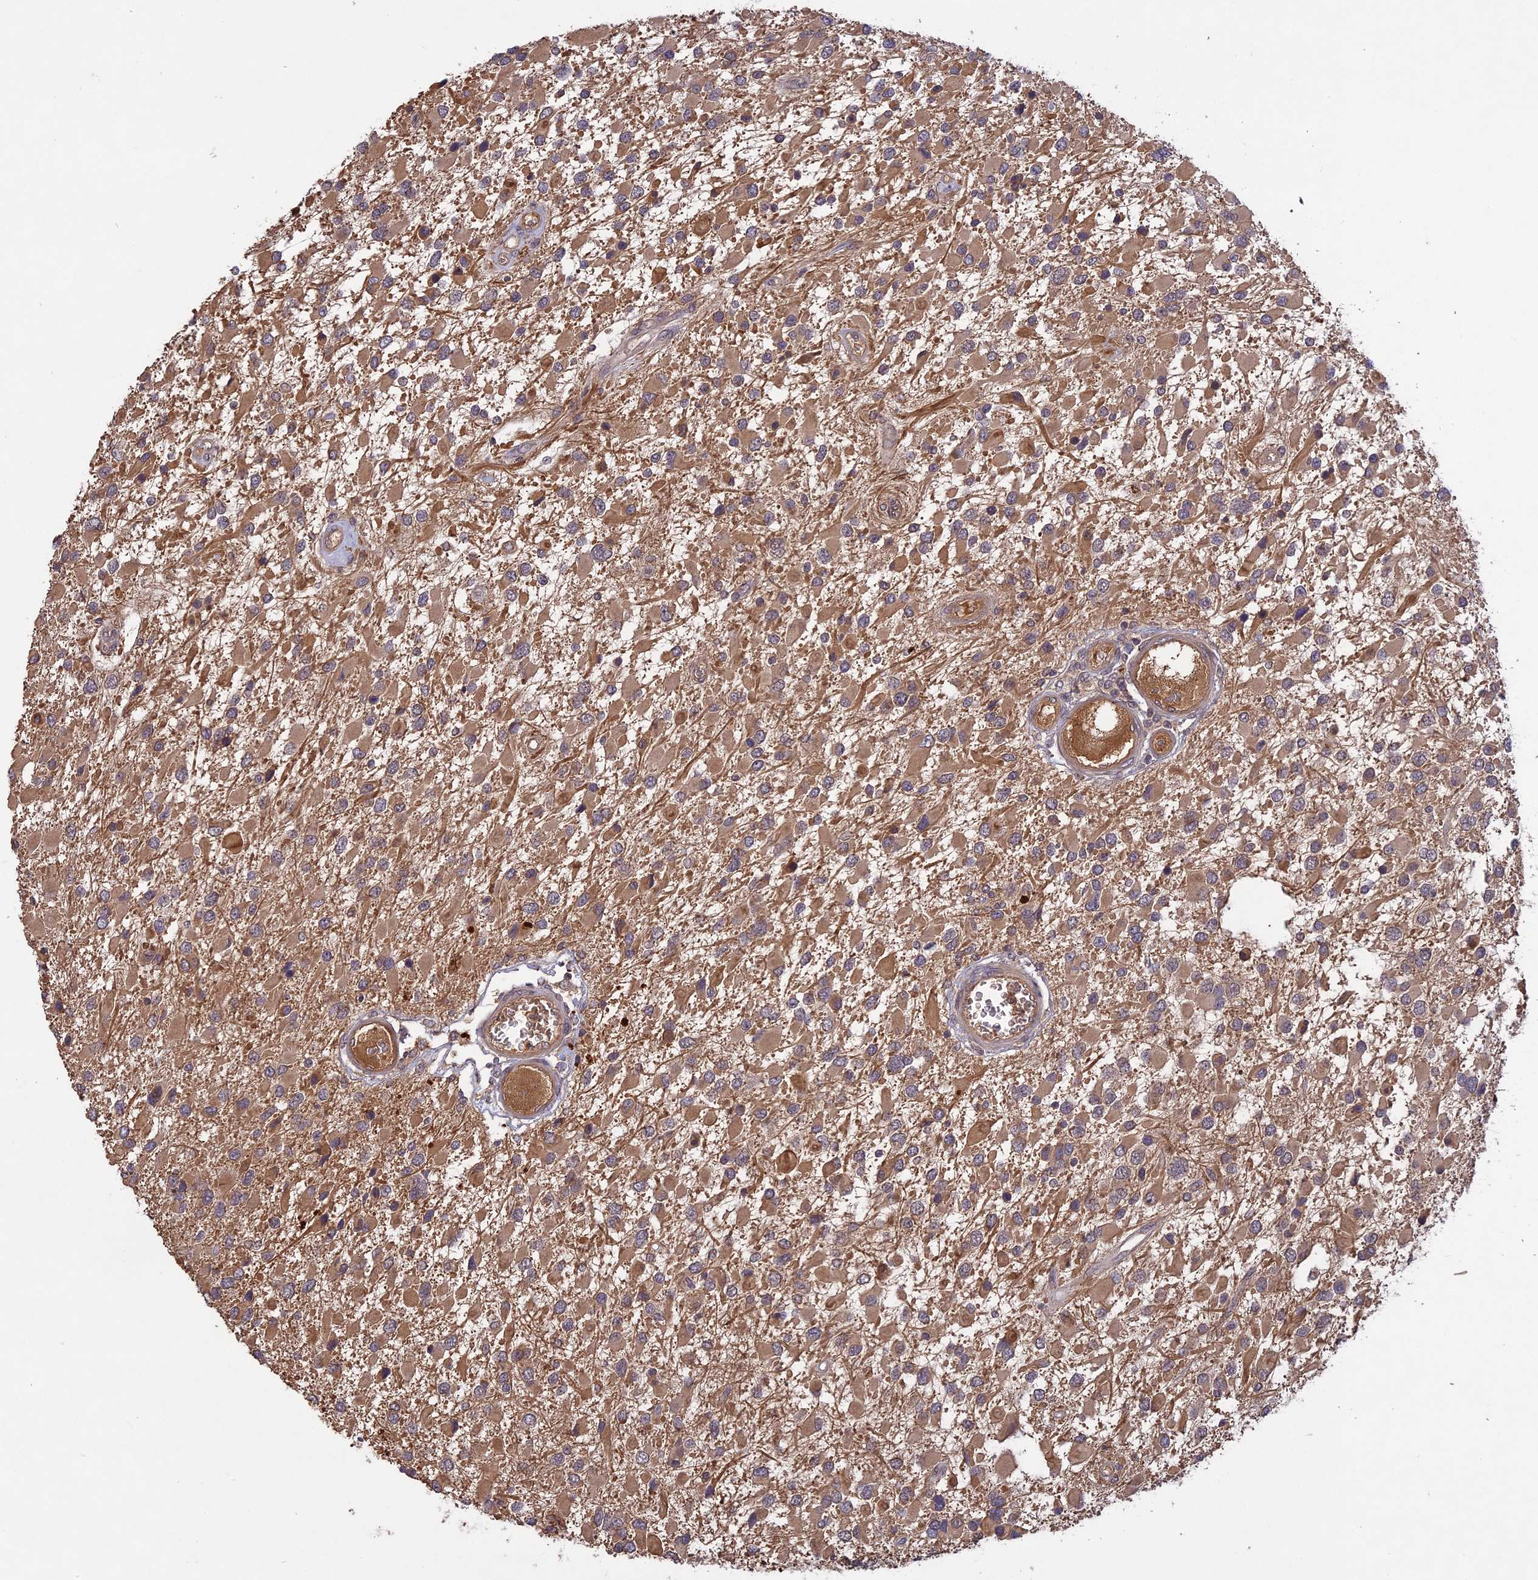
{"staining": {"intensity": "moderate", "quantity": ">75%", "location": "cytoplasmic/membranous"}, "tissue": "glioma", "cell_type": "Tumor cells", "image_type": "cancer", "snomed": [{"axis": "morphology", "description": "Glioma, malignant, High grade"}, {"axis": "topography", "description": "Brain"}], "caption": "Immunohistochemical staining of human malignant high-grade glioma reveals moderate cytoplasmic/membranous protein staining in approximately >75% of tumor cells.", "gene": "ADO", "patient": {"sex": "male", "age": 53}}